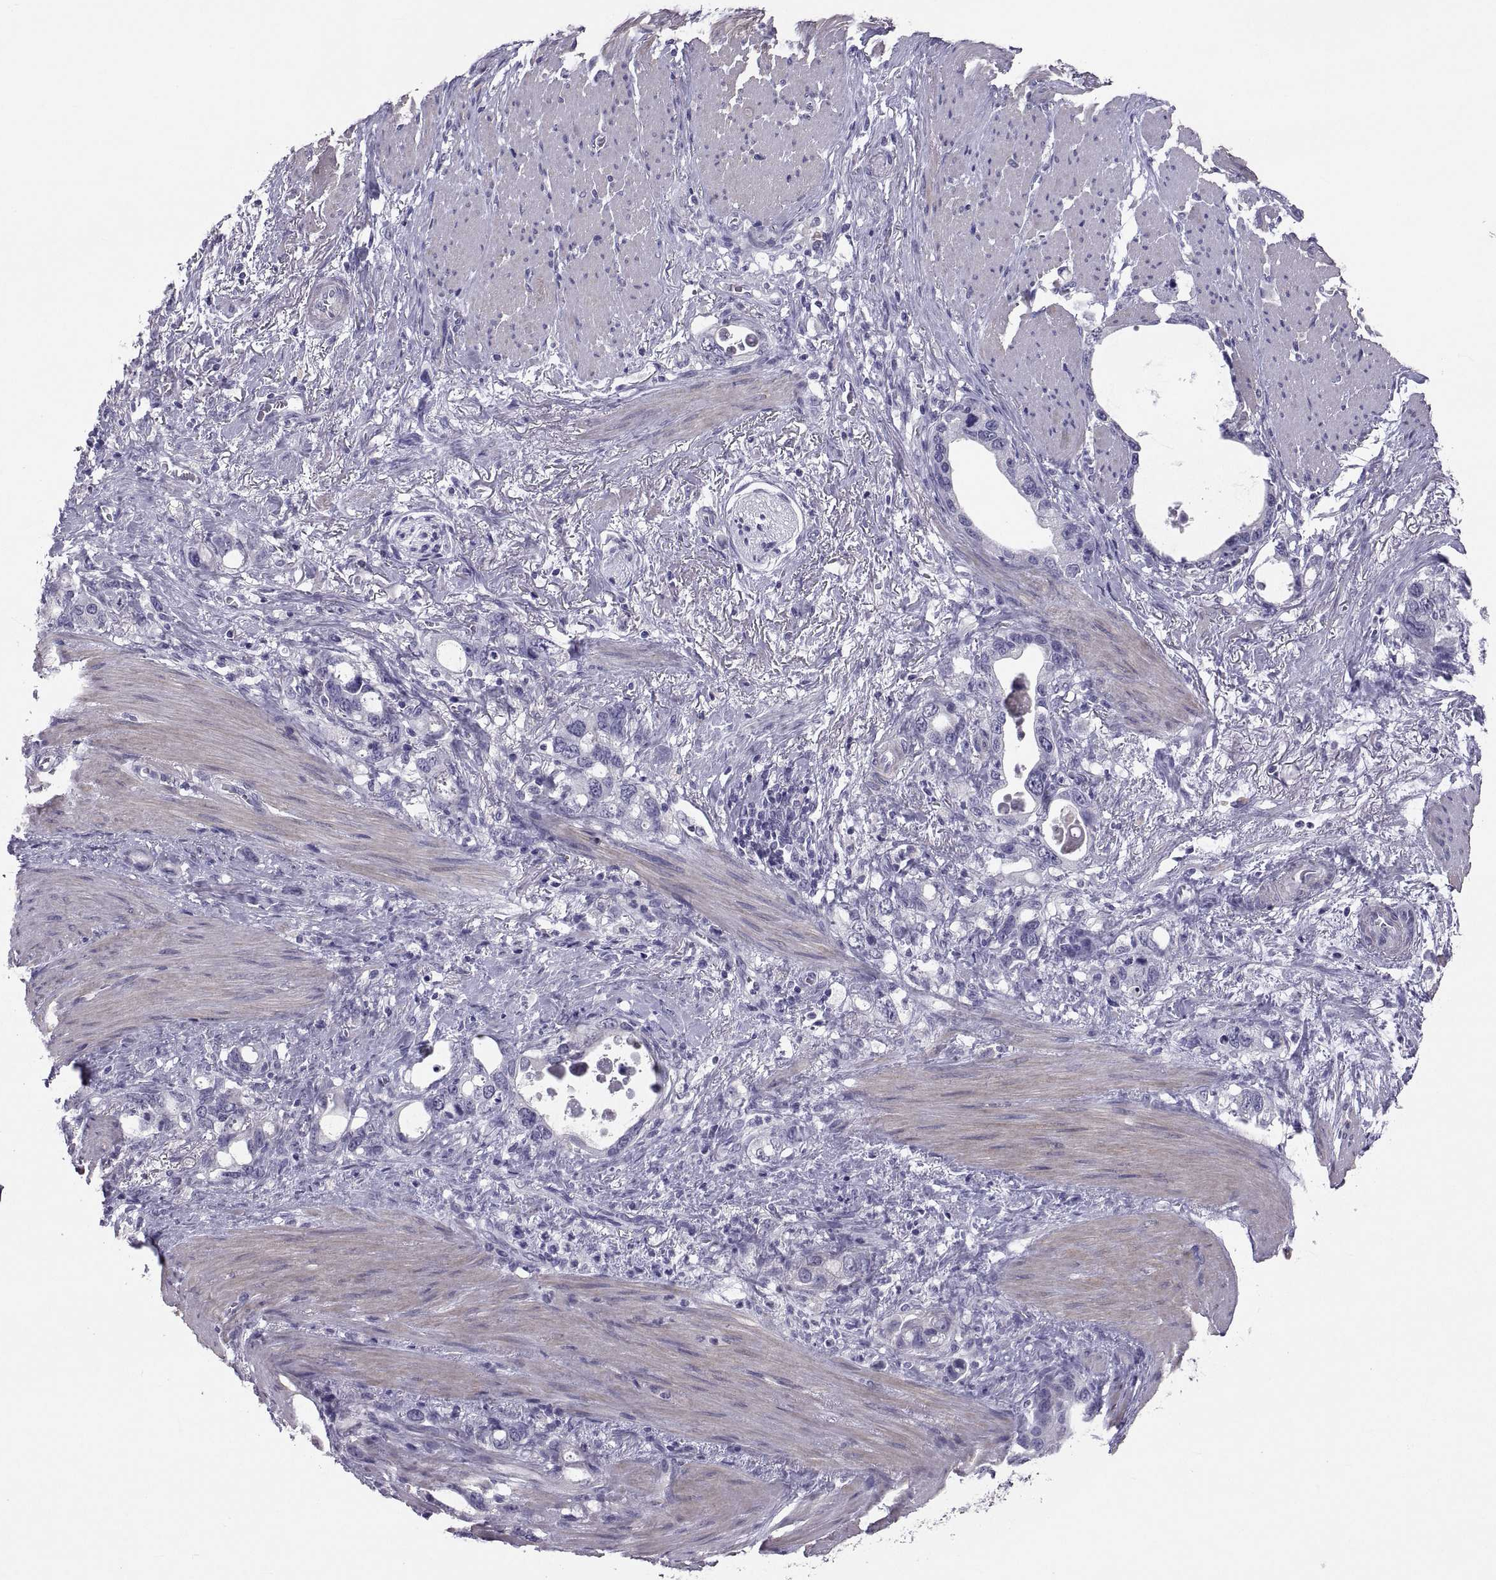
{"staining": {"intensity": "negative", "quantity": "none", "location": "none"}, "tissue": "stomach cancer", "cell_type": "Tumor cells", "image_type": "cancer", "snomed": [{"axis": "morphology", "description": "Adenocarcinoma, NOS"}, {"axis": "topography", "description": "Stomach, upper"}], "caption": "There is no significant expression in tumor cells of stomach adenocarcinoma.", "gene": "IGSF1", "patient": {"sex": "male", "age": 74}}